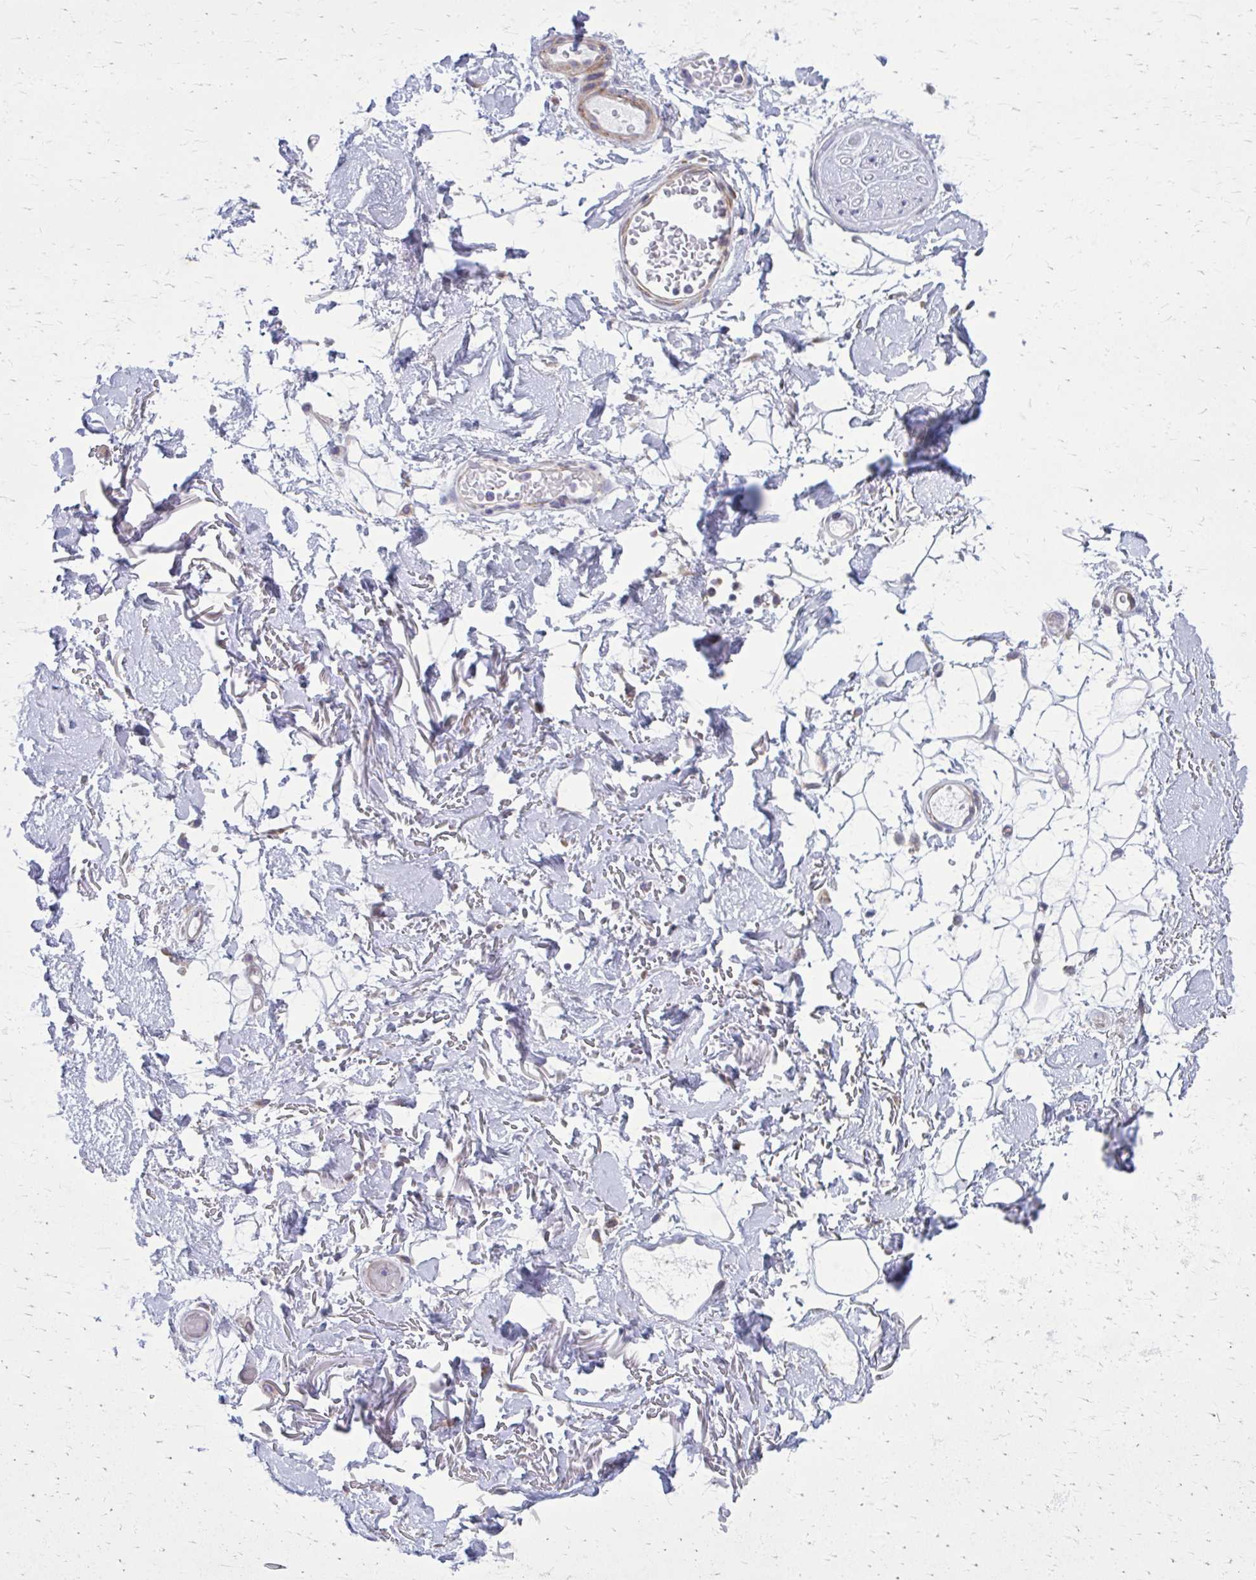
{"staining": {"intensity": "negative", "quantity": "none", "location": "none"}, "tissue": "adipose tissue", "cell_type": "Adipocytes", "image_type": "normal", "snomed": [{"axis": "morphology", "description": "Normal tissue, NOS"}, {"axis": "topography", "description": "Anal"}, {"axis": "topography", "description": "Peripheral nerve tissue"}], "caption": "Human adipose tissue stained for a protein using immunohistochemistry shows no staining in adipocytes.", "gene": "GIGYF2", "patient": {"sex": "male", "age": 78}}